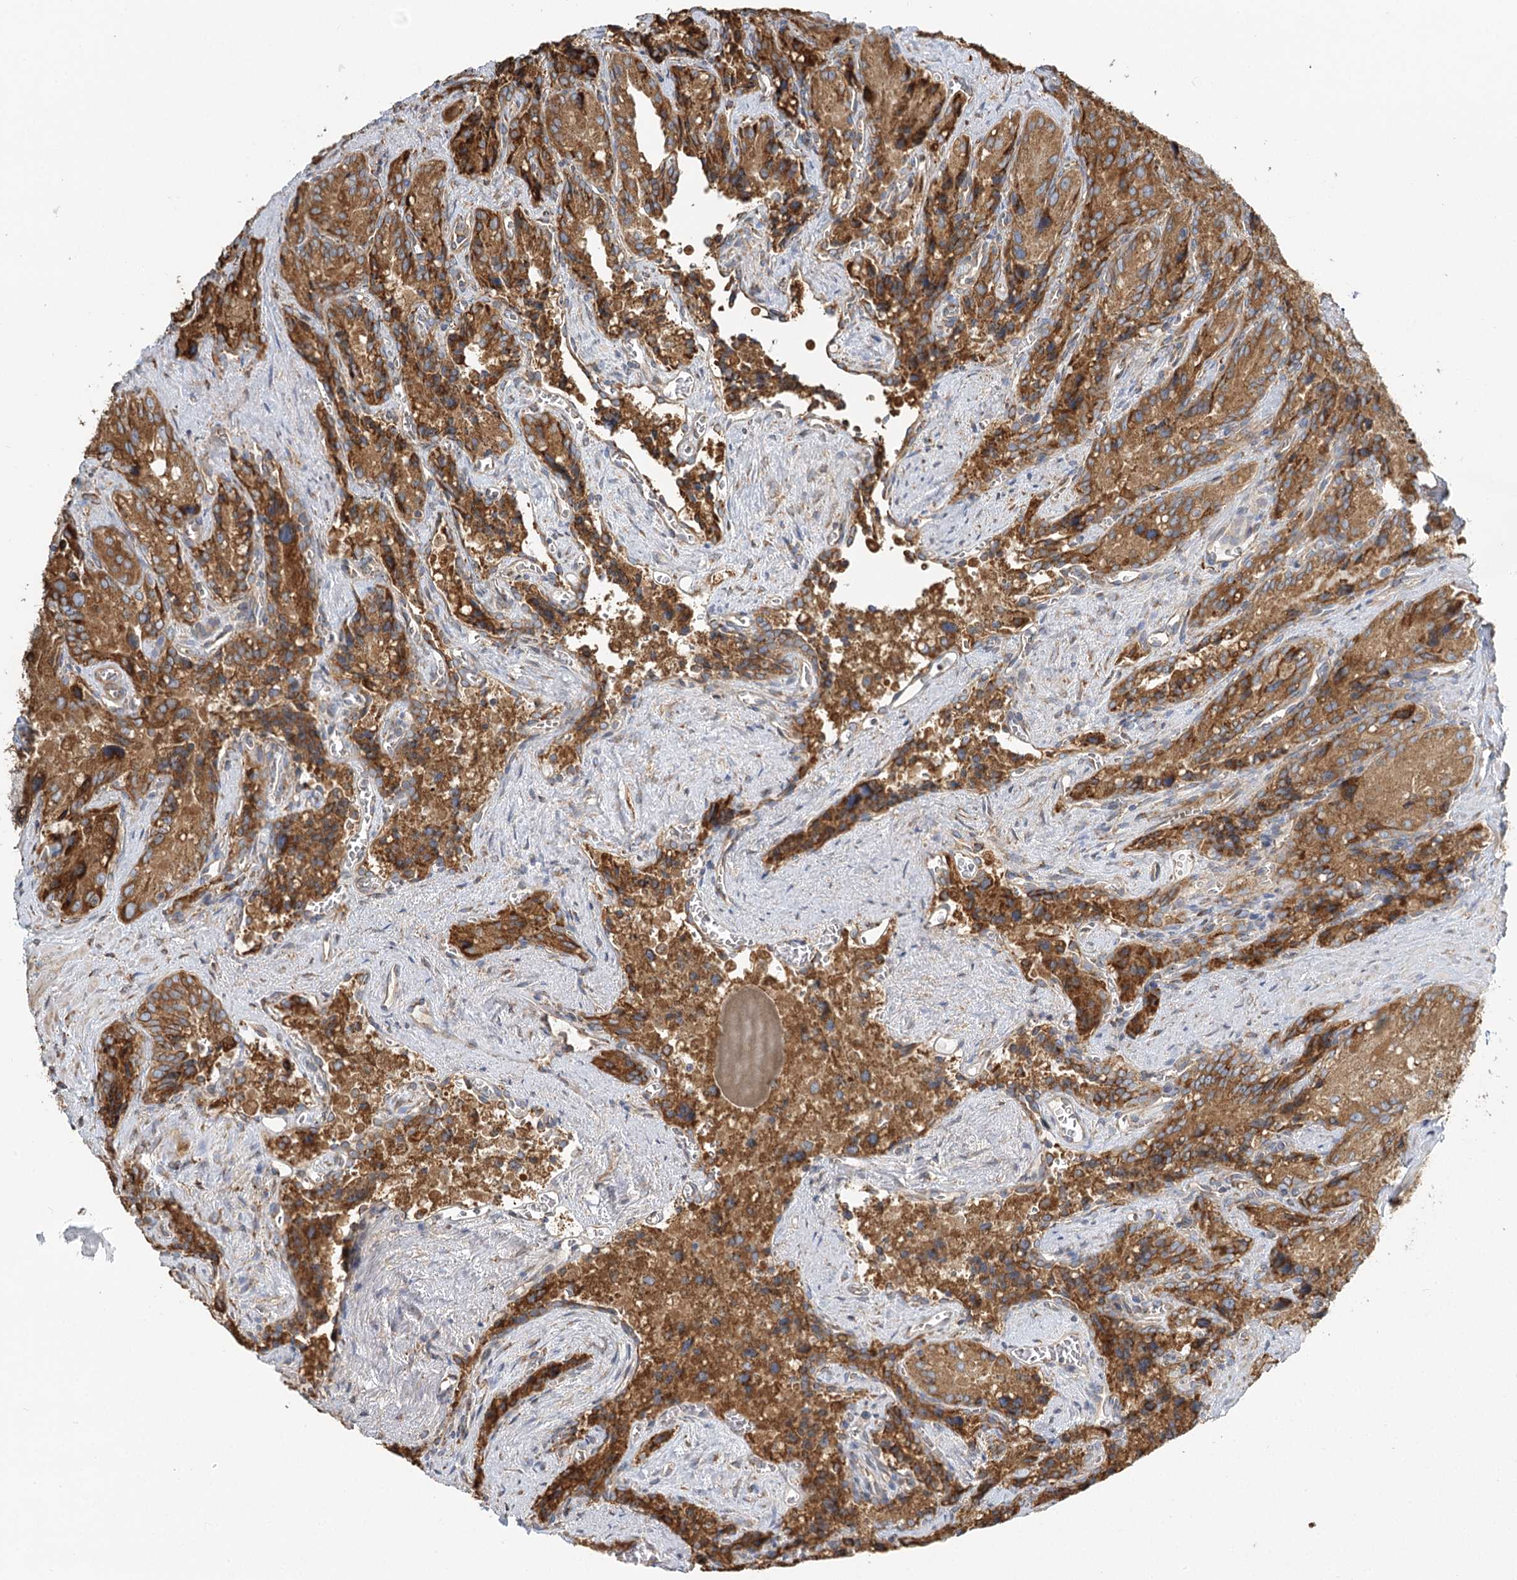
{"staining": {"intensity": "strong", "quantity": ">75%", "location": "cytoplasmic/membranous"}, "tissue": "seminal vesicle", "cell_type": "Glandular cells", "image_type": "normal", "snomed": [{"axis": "morphology", "description": "Normal tissue, NOS"}, {"axis": "topography", "description": "Seminal veicle"}], "caption": "Immunohistochemistry photomicrograph of unremarkable seminal vesicle: seminal vesicle stained using immunohistochemistry (IHC) displays high levels of strong protein expression localized specifically in the cytoplasmic/membranous of glandular cells, appearing as a cytoplasmic/membranous brown color.", "gene": "TAS1R1", "patient": {"sex": "male", "age": 62}}